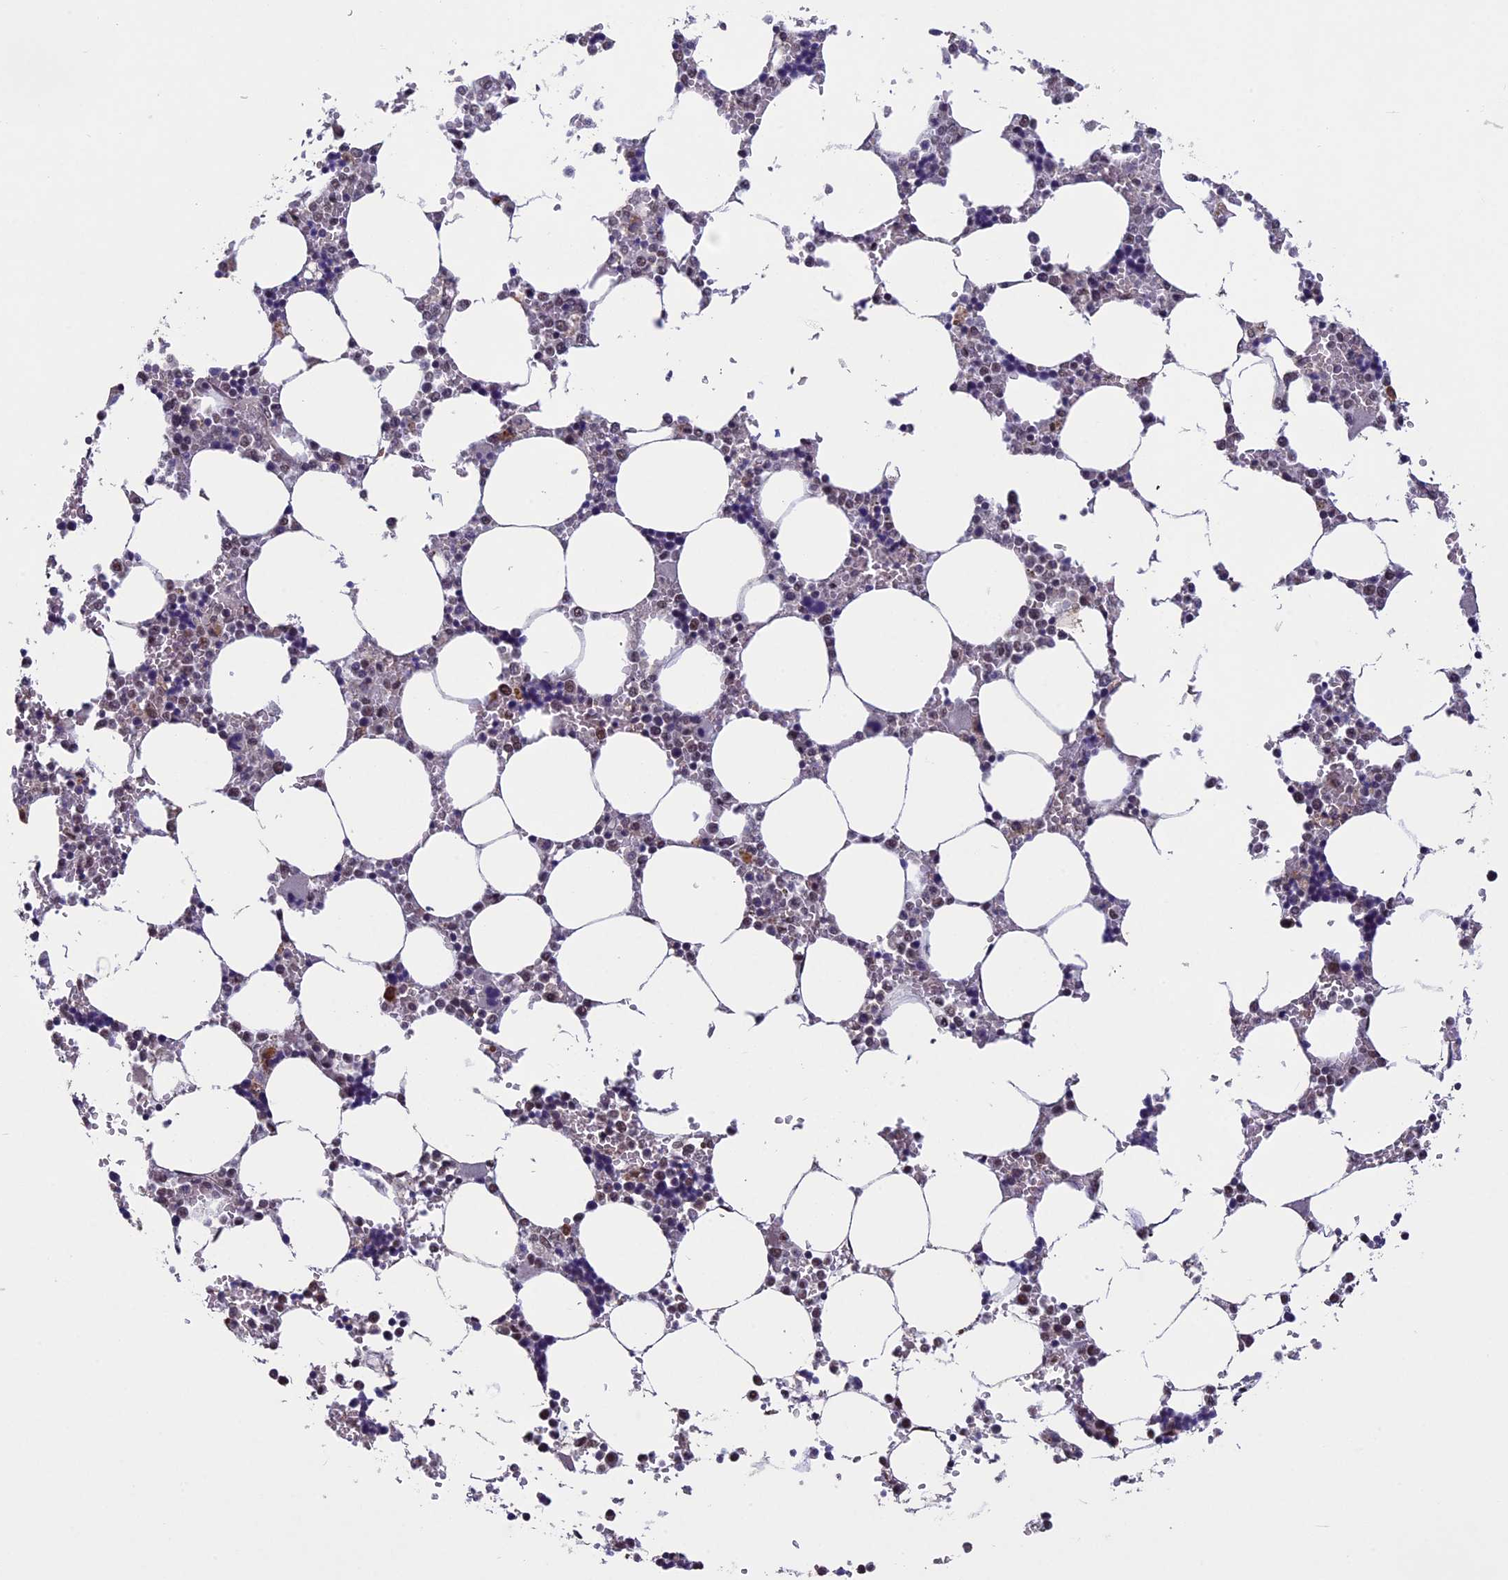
{"staining": {"intensity": "moderate", "quantity": "25%-75%", "location": "cytoplasmic/membranous,nuclear"}, "tissue": "bone marrow", "cell_type": "Hematopoietic cells", "image_type": "normal", "snomed": [{"axis": "morphology", "description": "Normal tissue, NOS"}, {"axis": "topography", "description": "Bone marrow"}], "caption": "Hematopoietic cells demonstrate medium levels of moderate cytoplasmic/membranous,nuclear positivity in approximately 25%-75% of cells in unremarkable bone marrow.", "gene": "RNF40", "patient": {"sex": "male", "age": 64}}